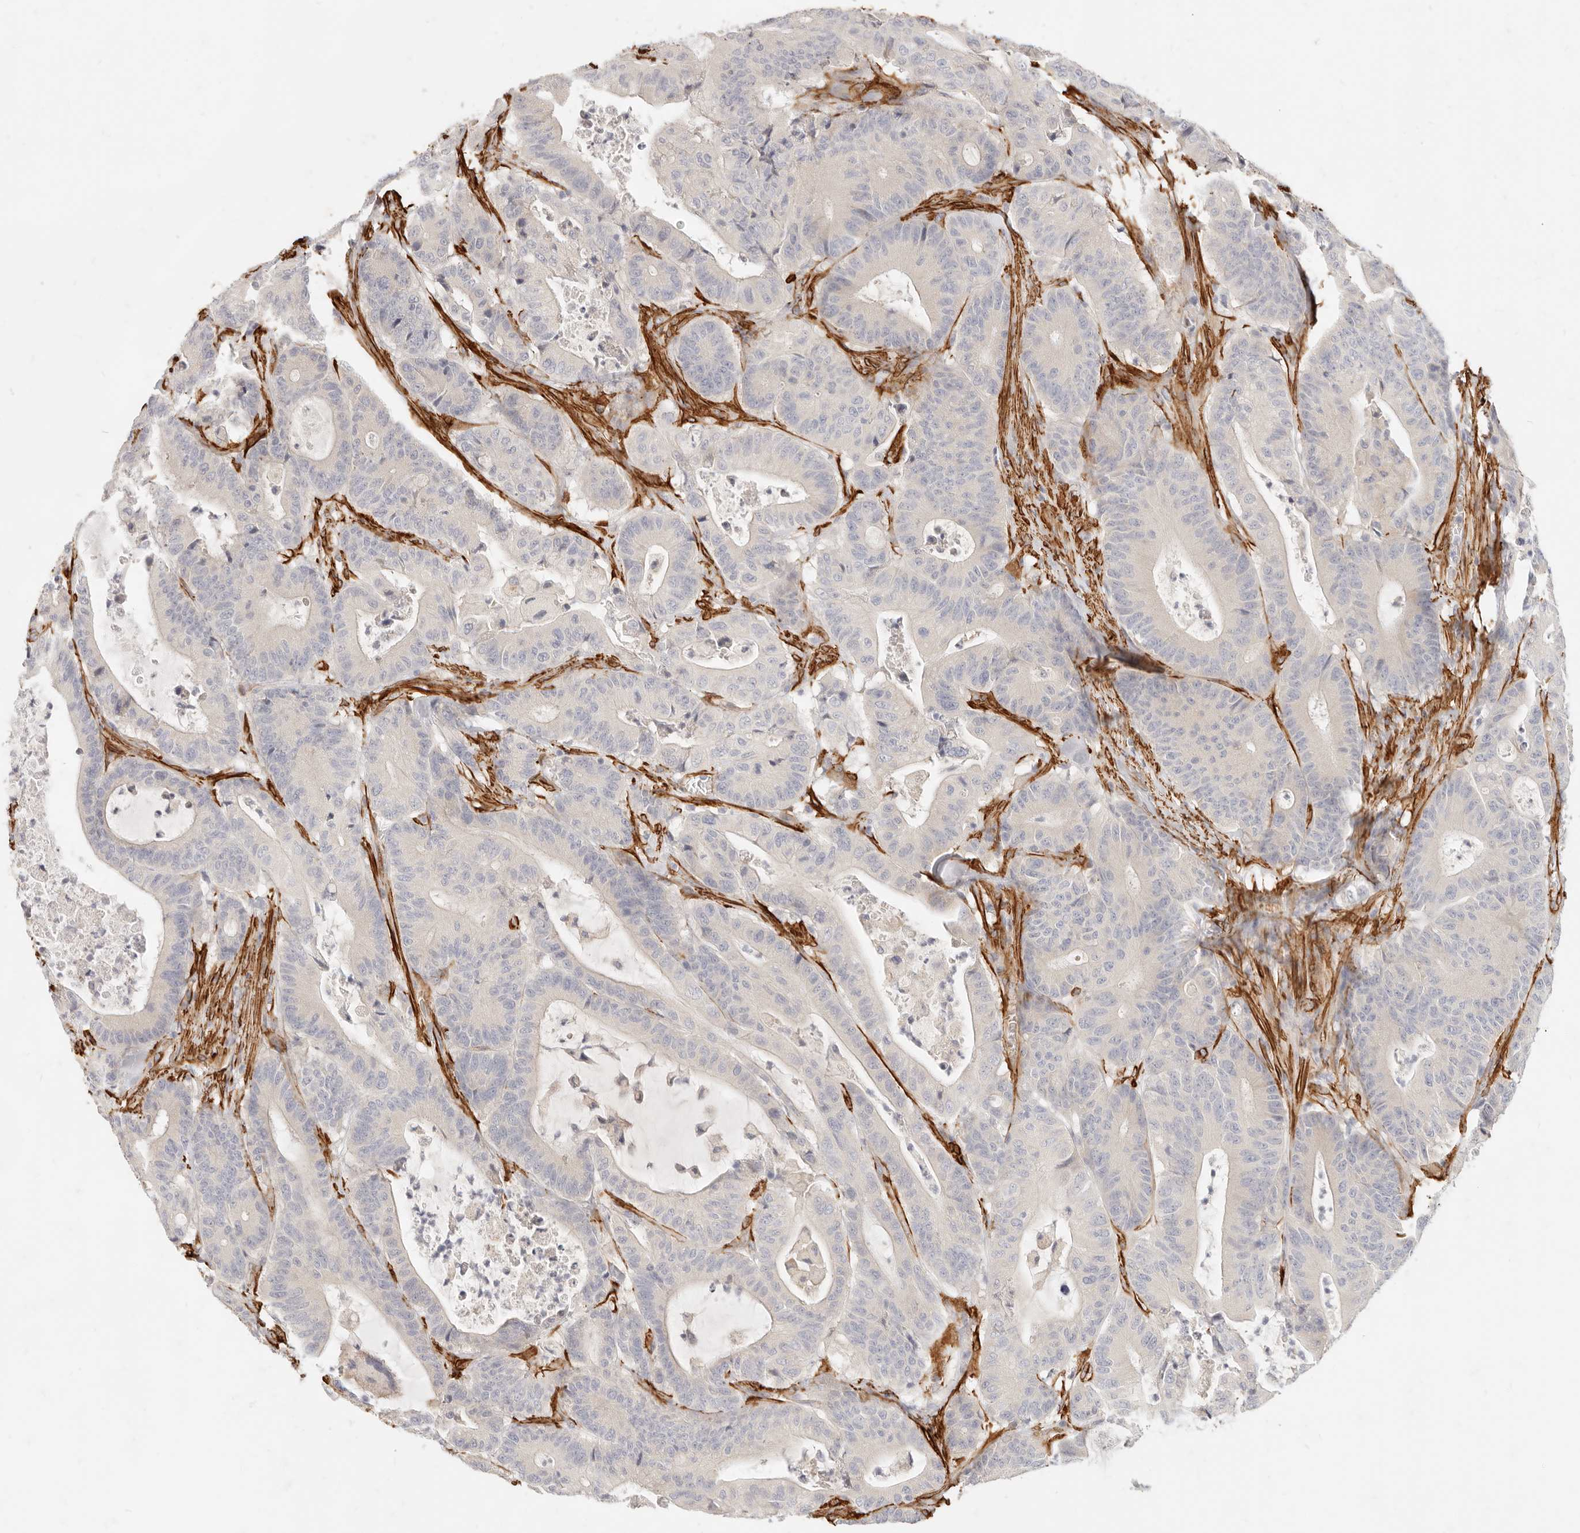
{"staining": {"intensity": "negative", "quantity": "none", "location": "none"}, "tissue": "colorectal cancer", "cell_type": "Tumor cells", "image_type": "cancer", "snomed": [{"axis": "morphology", "description": "Adenocarcinoma, NOS"}, {"axis": "topography", "description": "Colon"}], "caption": "Histopathology image shows no significant protein positivity in tumor cells of colorectal cancer.", "gene": "TMTC2", "patient": {"sex": "female", "age": 84}}